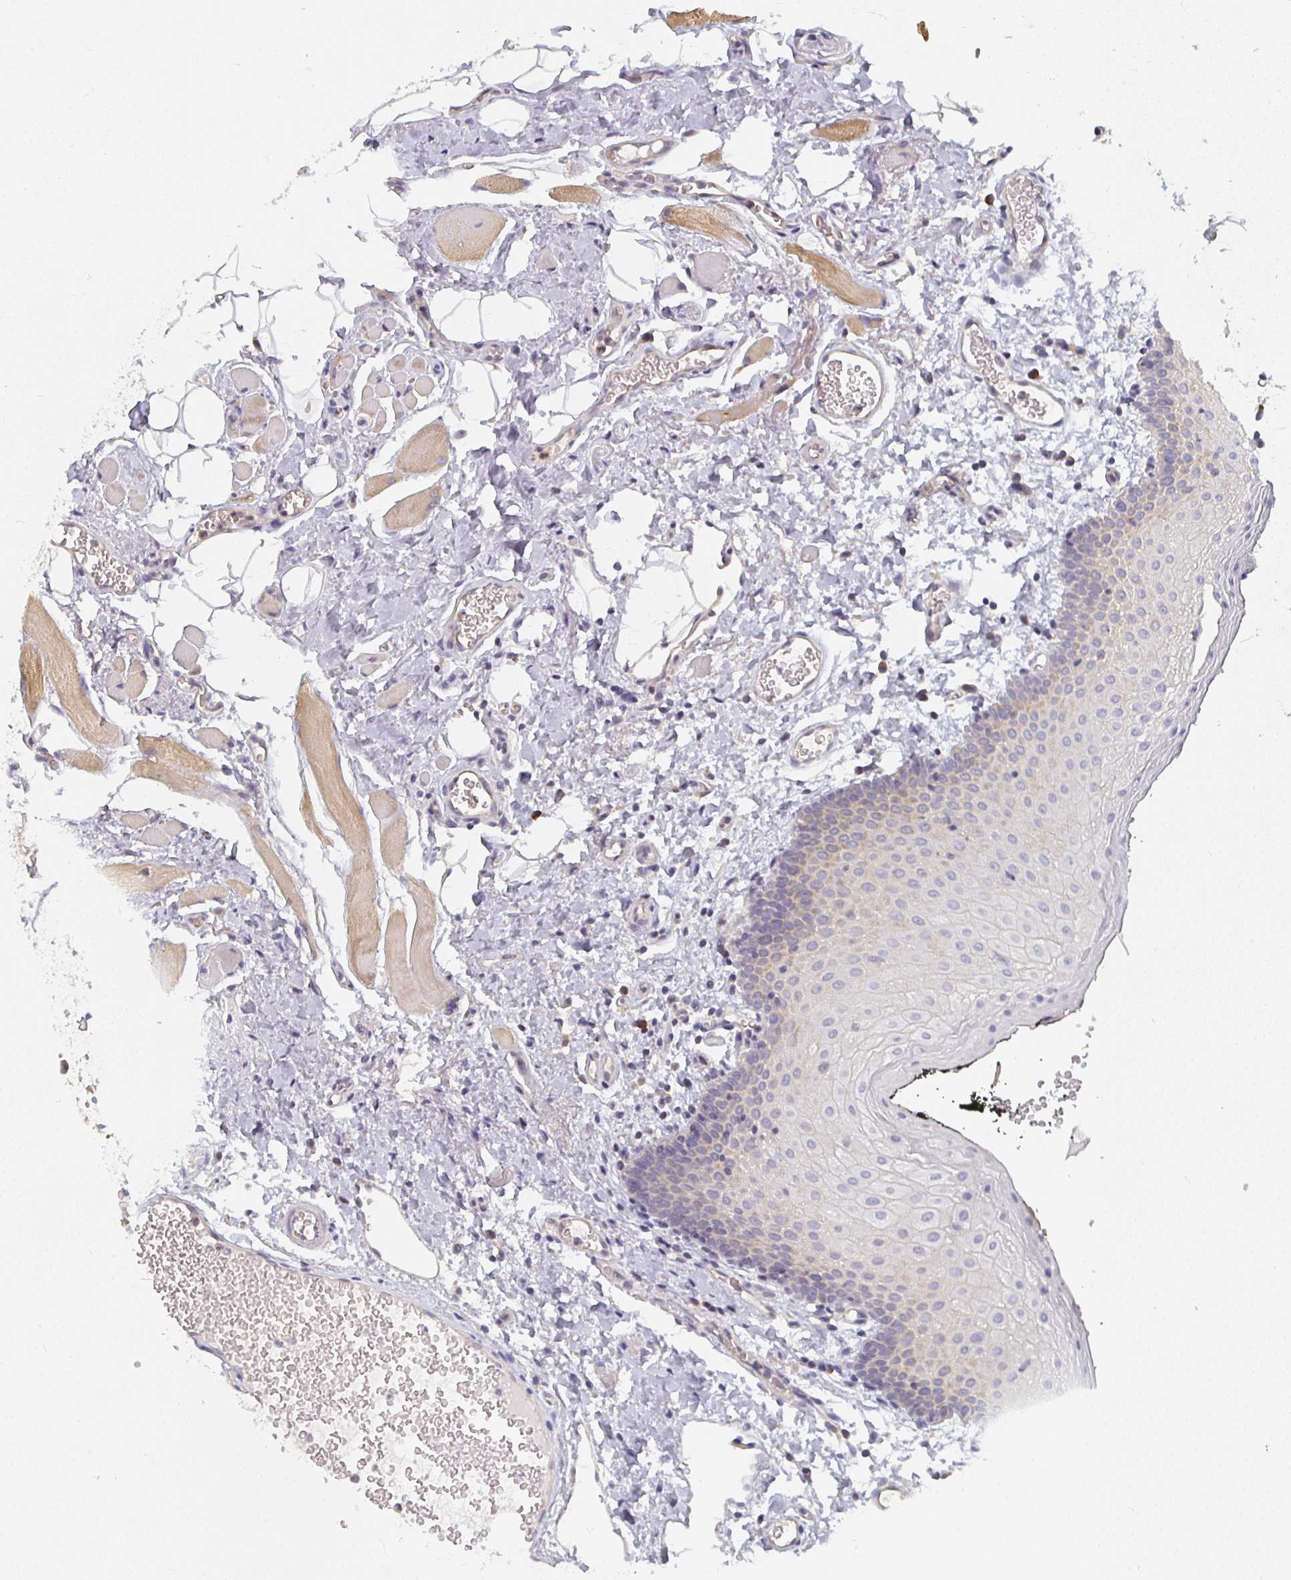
{"staining": {"intensity": "moderate", "quantity": "25%-75%", "location": "cytoplasmic/membranous"}, "tissue": "oral mucosa", "cell_type": "Squamous epithelial cells", "image_type": "normal", "snomed": [{"axis": "morphology", "description": "Normal tissue, NOS"}, {"axis": "morphology", "description": "Squamous cell carcinoma, NOS"}, {"axis": "topography", "description": "Oral tissue"}, {"axis": "topography", "description": "Head-Neck"}], "caption": "Oral mucosa was stained to show a protein in brown. There is medium levels of moderate cytoplasmic/membranous positivity in about 25%-75% of squamous epithelial cells. The staining was performed using DAB (3,3'-diaminobenzidine) to visualize the protein expression in brown, while the nuclei were stained in blue with hematoxylin (Magnification: 20x).", "gene": "CTHRC1", "patient": {"sex": "male", "age": 58}}